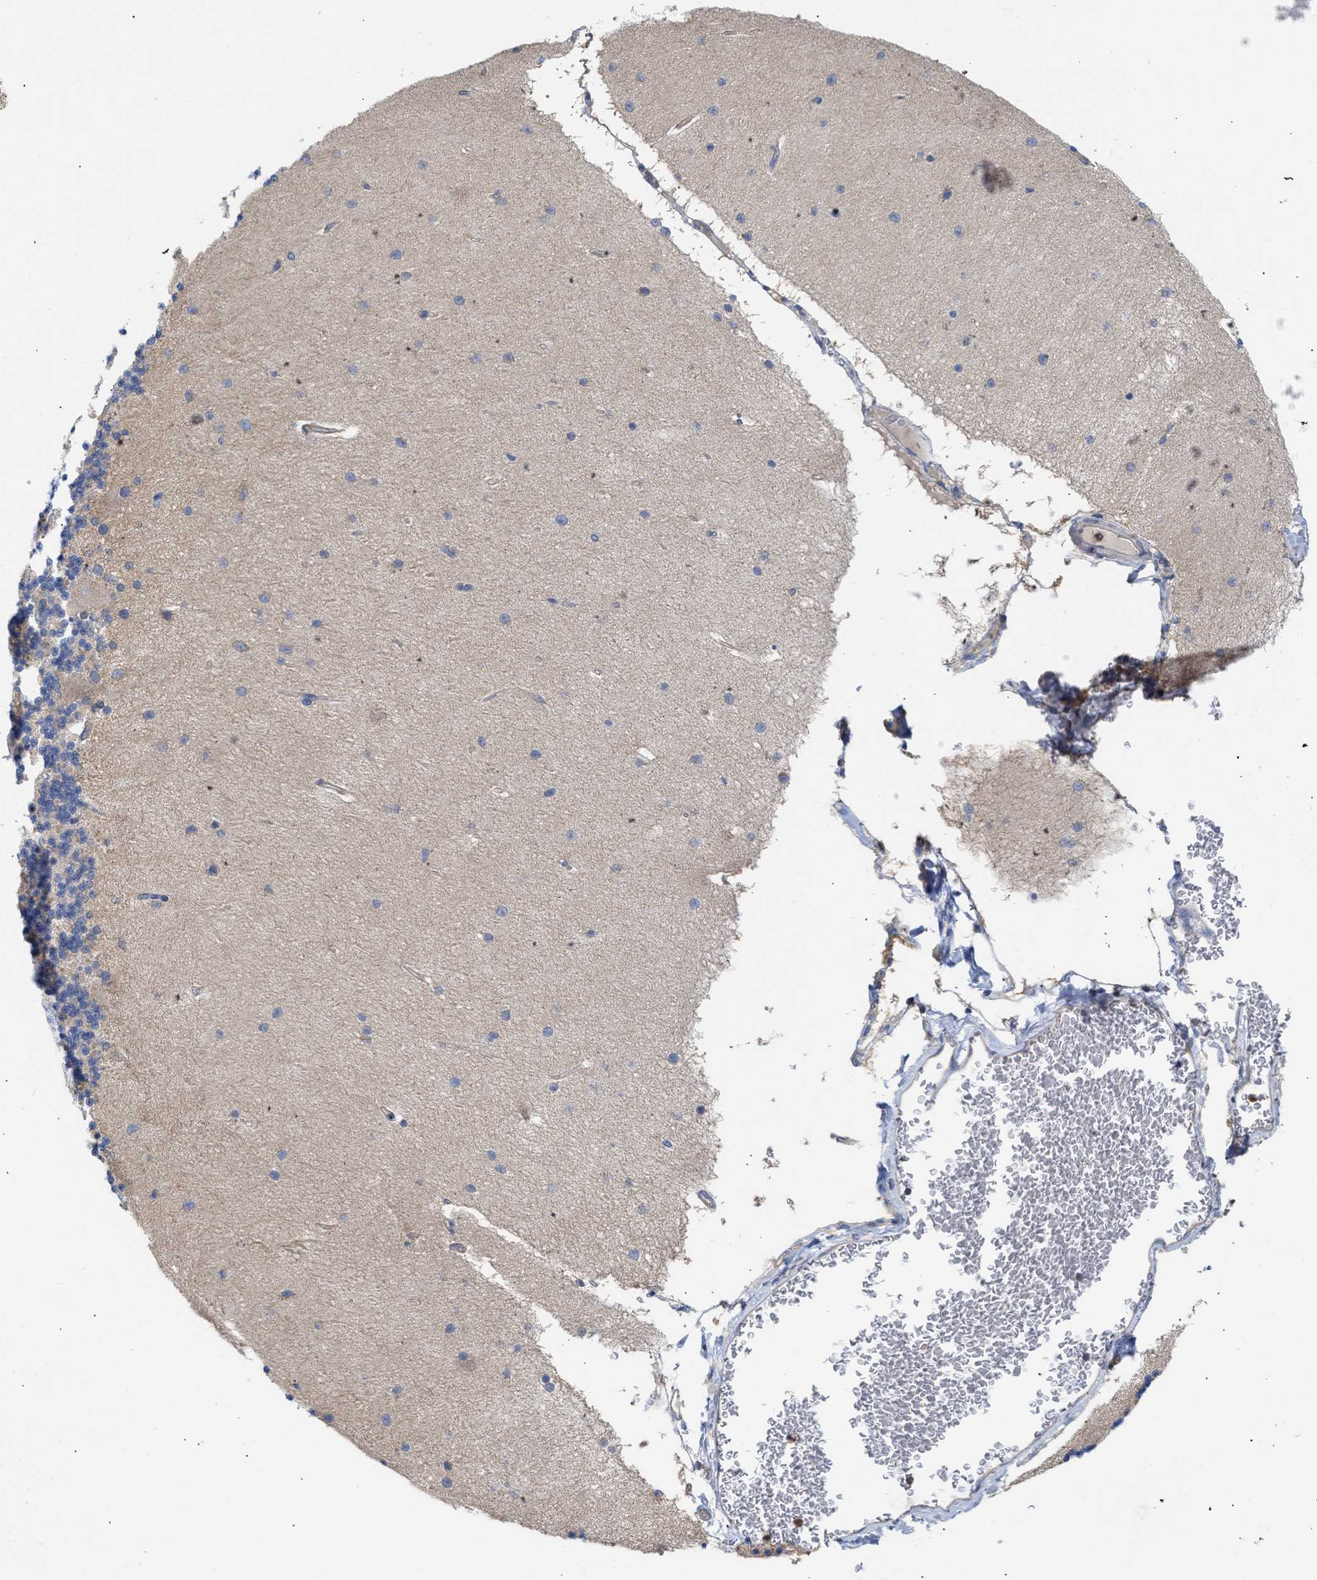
{"staining": {"intensity": "weak", "quantity": "25%-75%", "location": "cytoplasmic/membranous"}, "tissue": "cerebellum", "cell_type": "Cells in granular layer", "image_type": "normal", "snomed": [{"axis": "morphology", "description": "Normal tissue, NOS"}, {"axis": "topography", "description": "Cerebellum"}], "caption": "Protein staining reveals weak cytoplasmic/membranous expression in about 25%-75% of cells in granular layer in normal cerebellum.", "gene": "MAP2K3", "patient": {"sex": "female", "age": 54}}